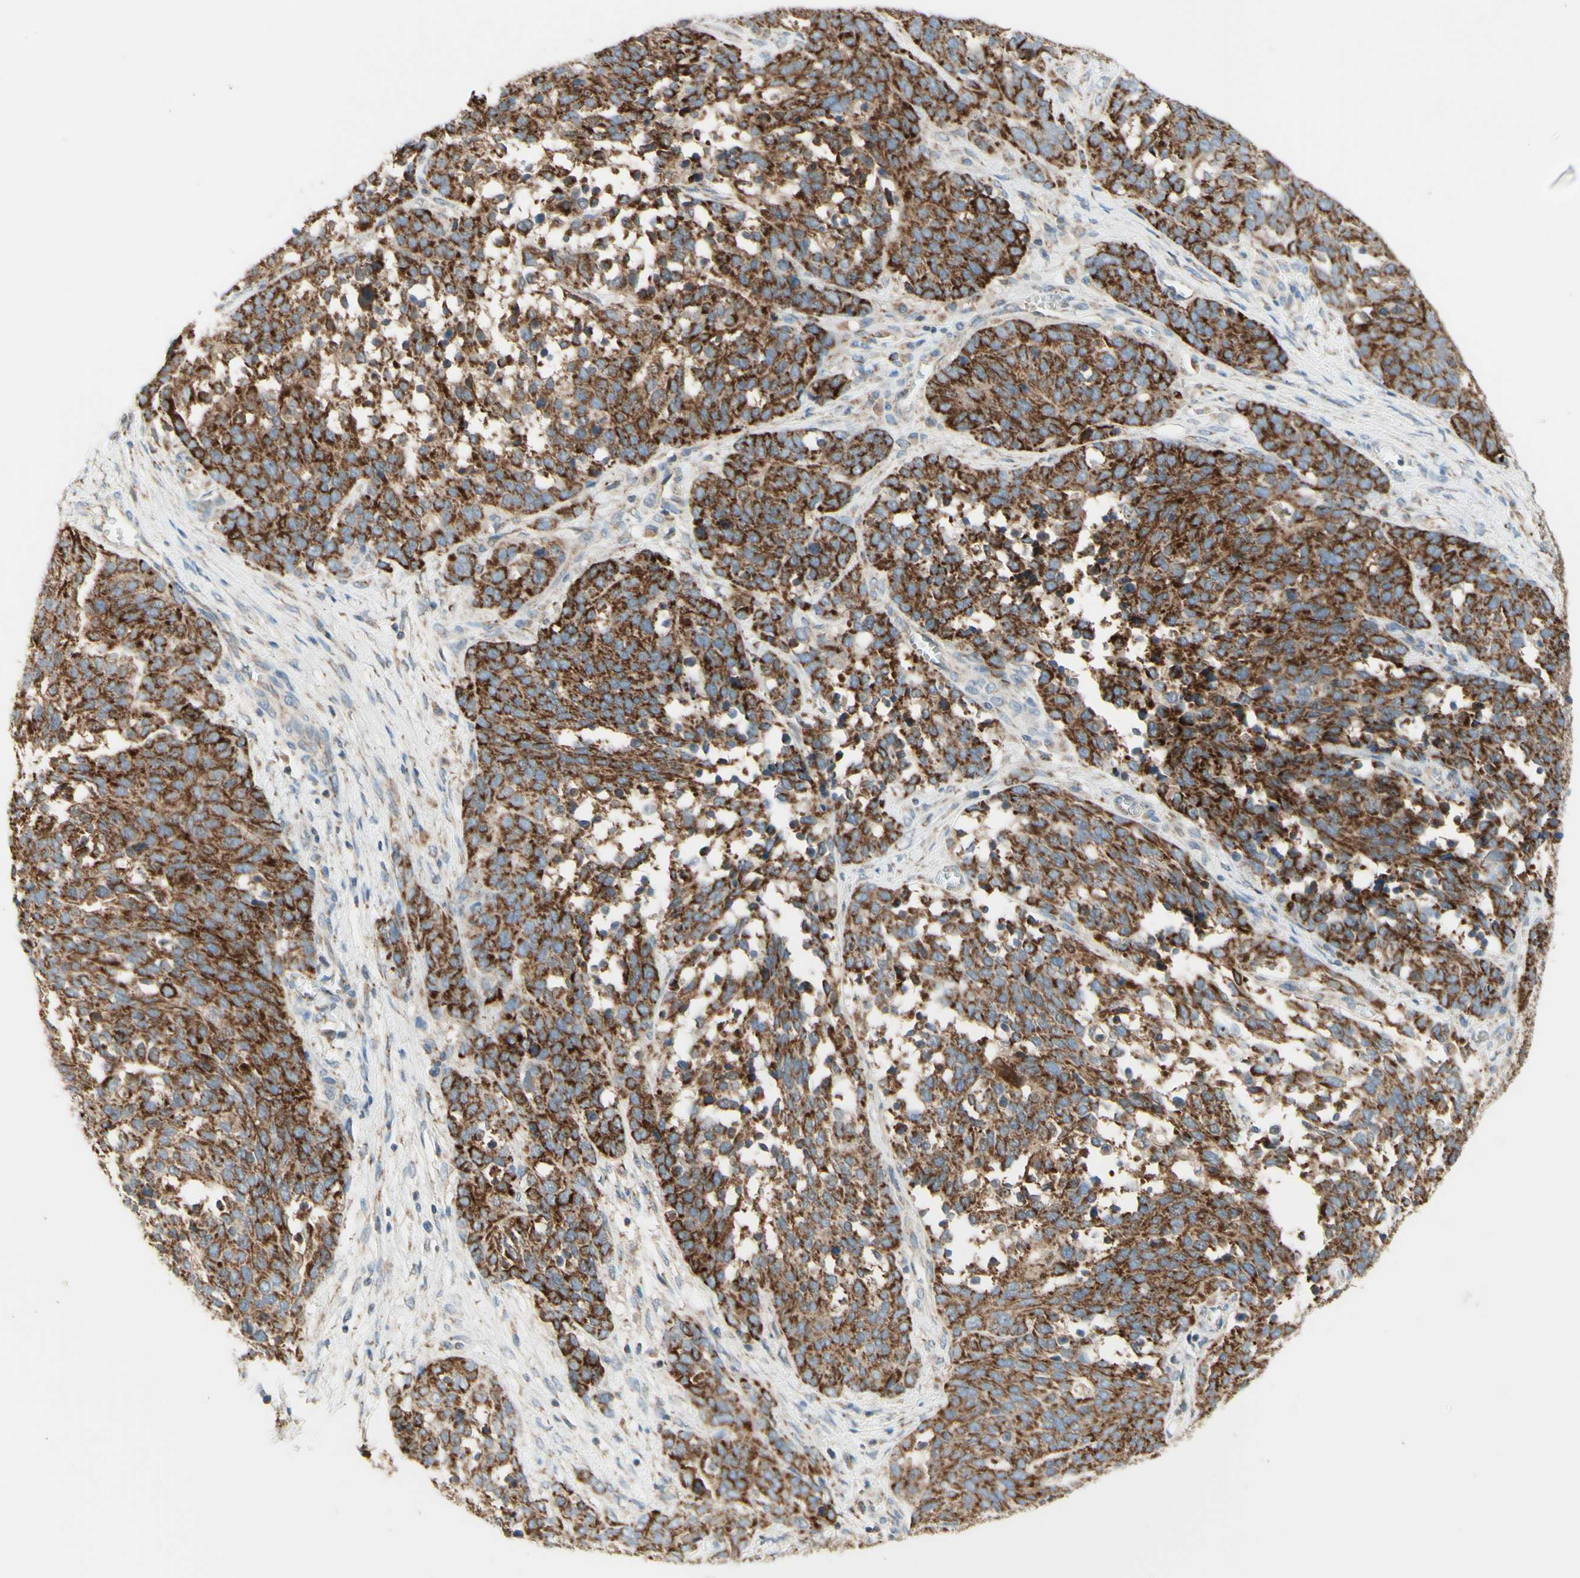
{"staining": {"intensity": "strong", "quantity": ">75%", "location": "cytoplasmic/membranous"}, "tissue": "ovarian cancer", "cell_type": "Tumor cells", "image_type": "cancer", "snomed": [{"axis": "morphology", "description": "Cystadenocarcinoma, serous, NOS"}, {"axis": "topography", "description": "Ovary"}], "caption": "This is an image of immunohistochemistry staining of ovarian cancer (serous cystadenocarcinoma), which shows strong staining in the cytoplasmic/membranous of tumor cells.", "gene": "ARMC10", "patient": {"sex": "female", "age": 44}}